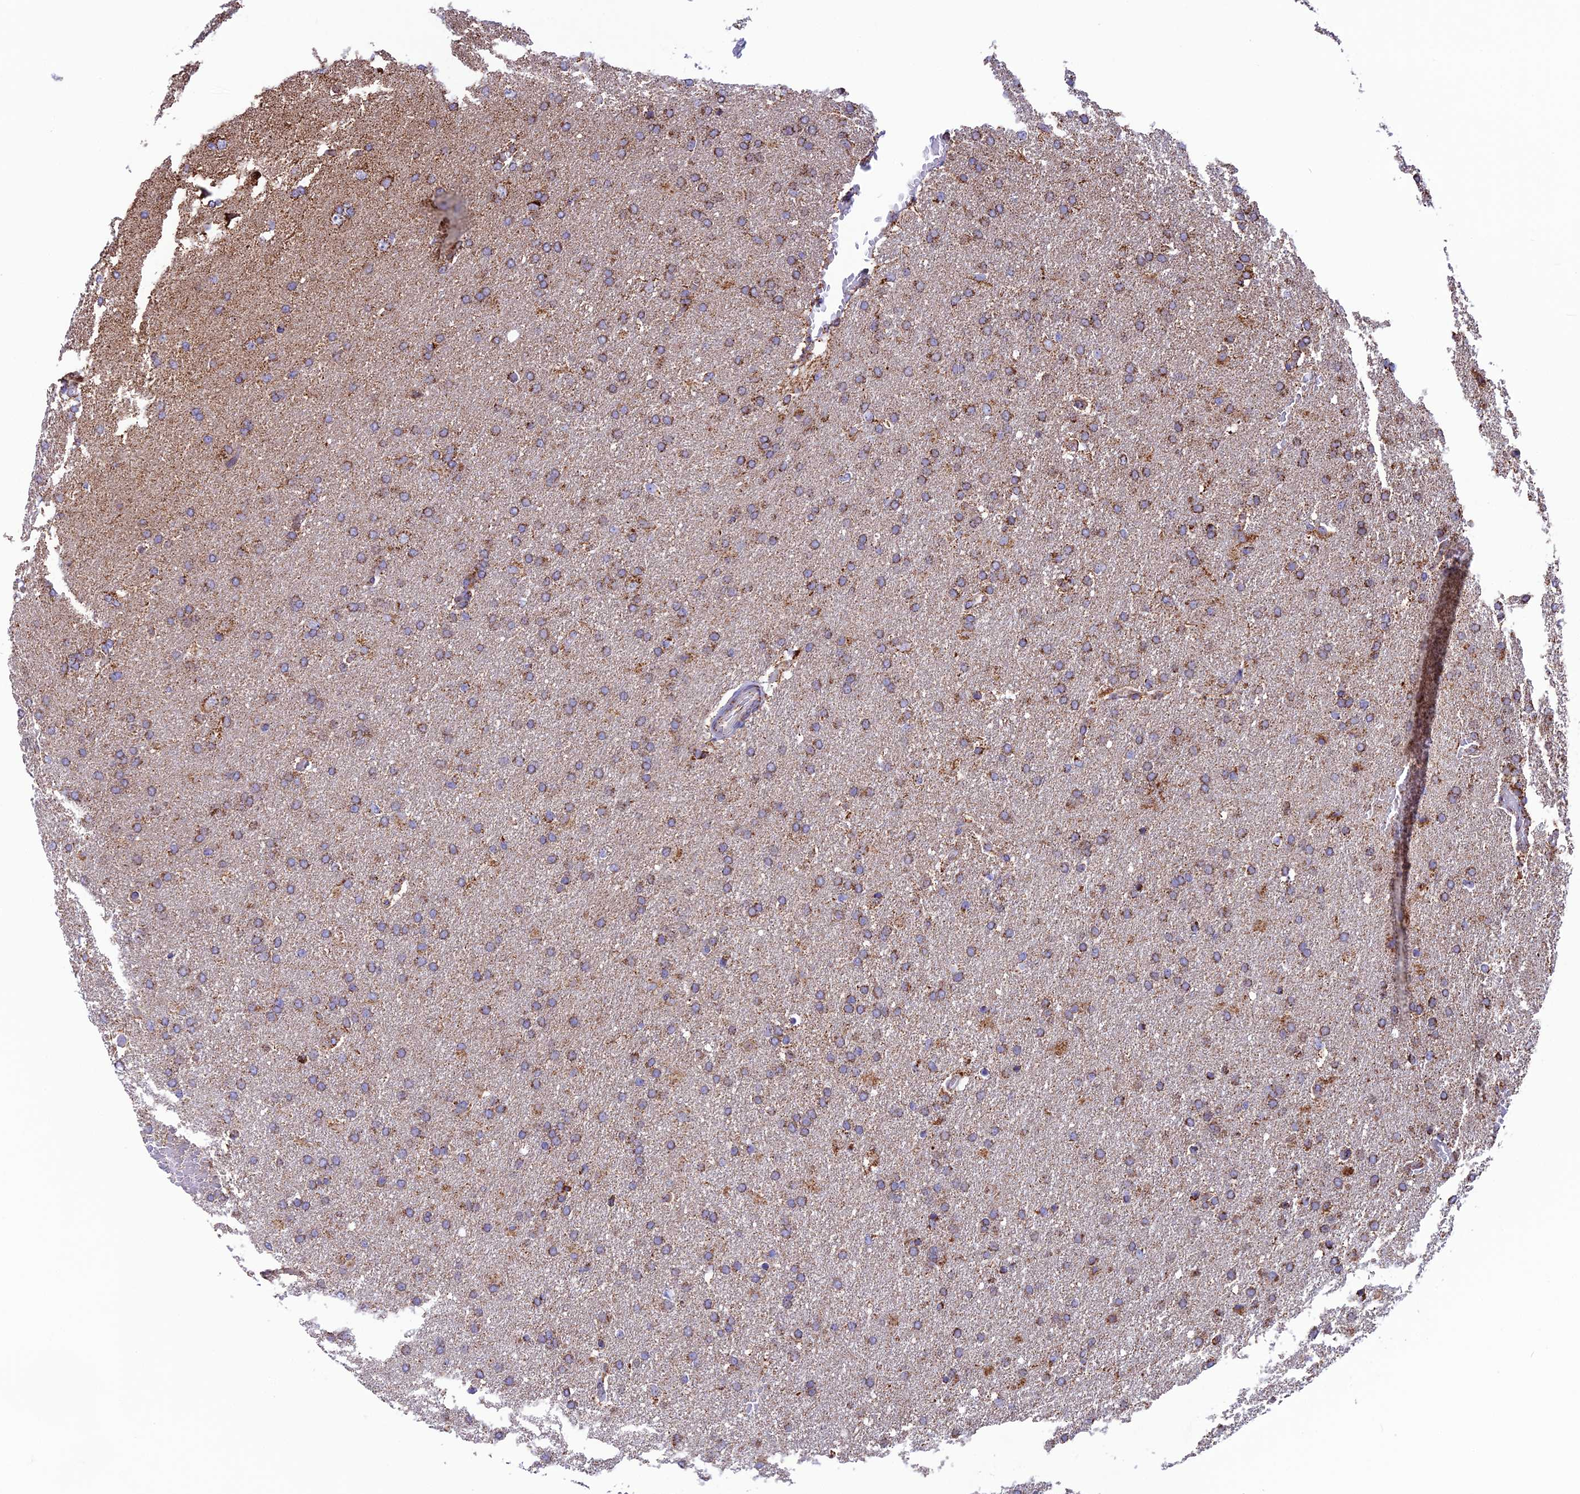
{"staining": {"intensity": "moderate", "quantity": ">75%", "location": "cytoplasmic/membranous"}, "tissue": "glioma", "cell_type": "Tumor cells", "image_type": "cancer", "snomed": [{"axis": "morphology", "description": "Glioma, malignant, High grade"}, {"axis": "topography", "description": "Brain"}], "caption": "Immunohistochemical staining of malignant glioma (high-grade) reveals medium levels of moderate cytoplasmic/membranous protein expression in approximately >75% of tumor cells. The staining was performed using DAB, with brown indicating positive protein expression. Nuclei are stained blue with hematoxylin.", "gene": "CS", "patient": {"sex": "male", "age": 72}}